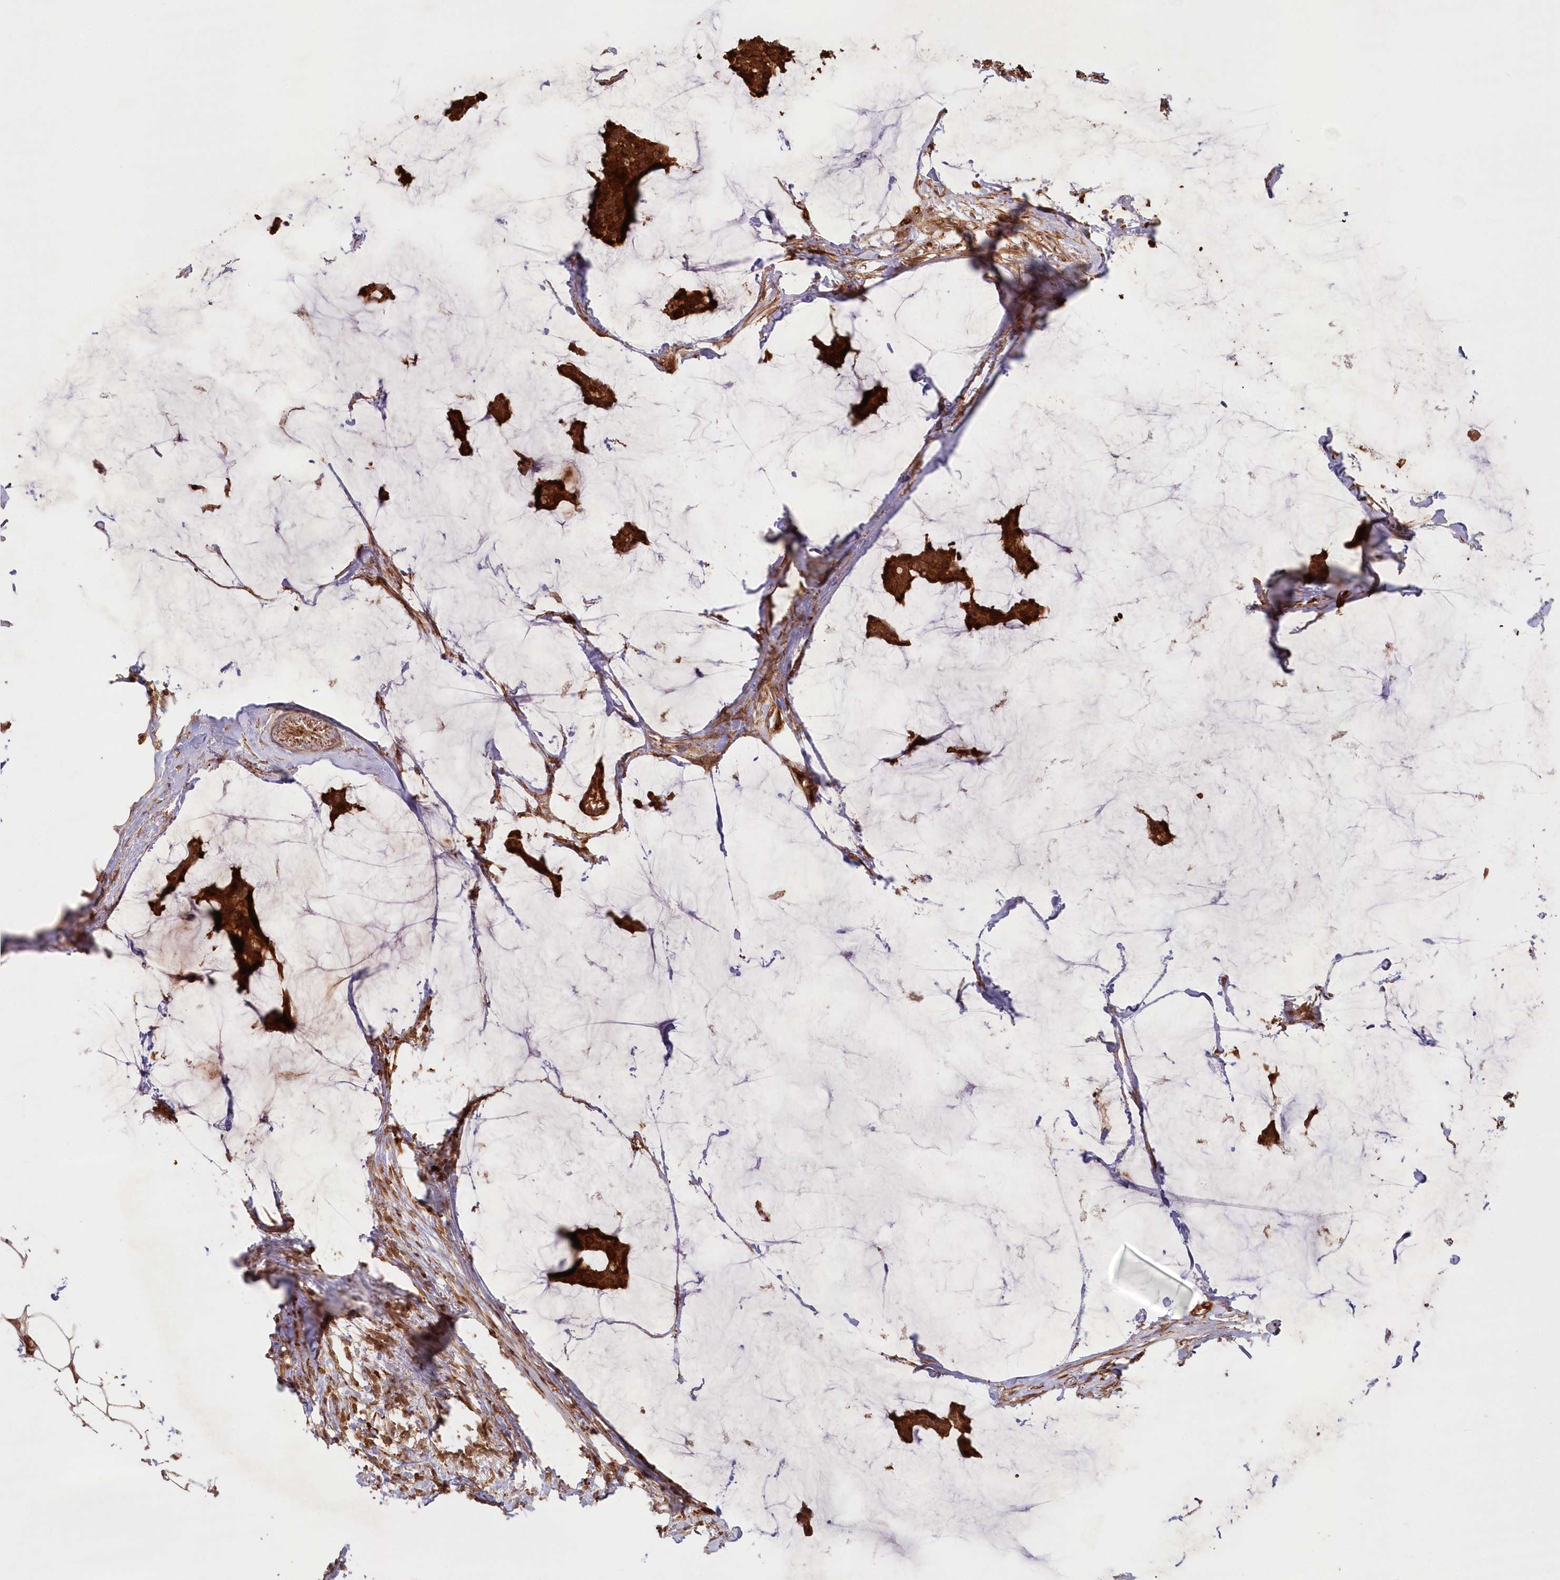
{"staining": {"intensity": "strong", "quantity": ">75%", "location": "cytoplasmic/membranous"}, "tissue": "breast cancer", "cell_type": "Tumor cells", "image_type": "cancer", "snomed": [{"axis": "morphology", "description": "Duct carcinoma"}, {"axis": "topography", "description": "Breast"}], "caption": "An image of intraductal carcinoma (breast) stained for a protein exhibits strong cytoplasmic/membranous brown staining in tumor cells. (IHC, brightfield microscopy, high magnification).", "gene": "RGCC", "patient": {"sex": "female", "age": 93}}